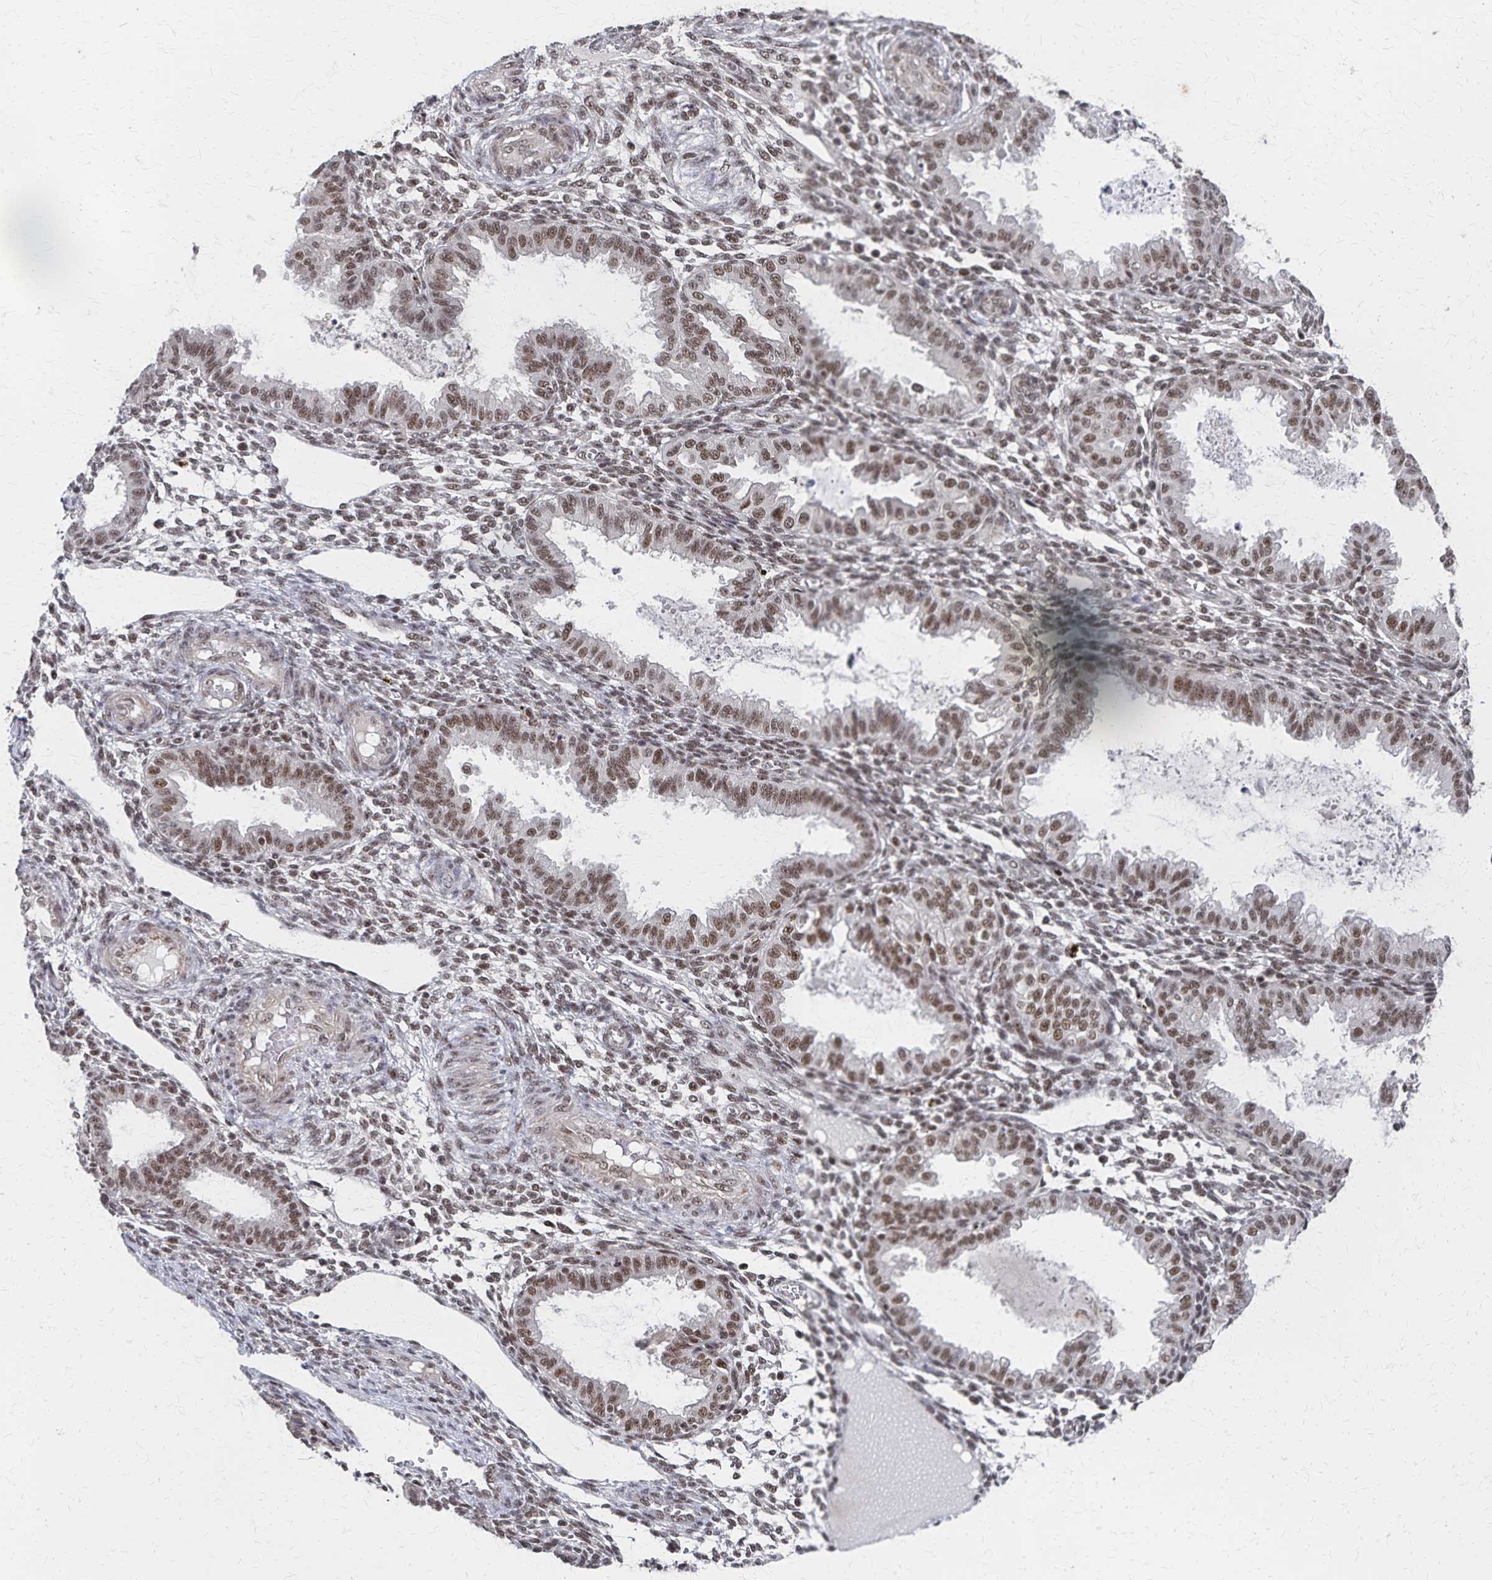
{"staining": {"intensity": "moderate", "quantity": "25%-75%", "location": "nuclear"}, "tissue": "endometrium", "cell_type": "Cells in endometrial stroma", "image_type": "normal", "snomed": [{"axis": "morphology", "description": "Normal tissue, NOS"}, {"axis": "topography", "description": "Endometrium"}], "caption": "About 25%-75% of cells in endometrial stroma in benign endometrium display moderate nuclear protein positivity as visualized by brown immunohistochemical staining.", "gene": "GTF2B", "patient": {"sex": "female", "age": 33}}